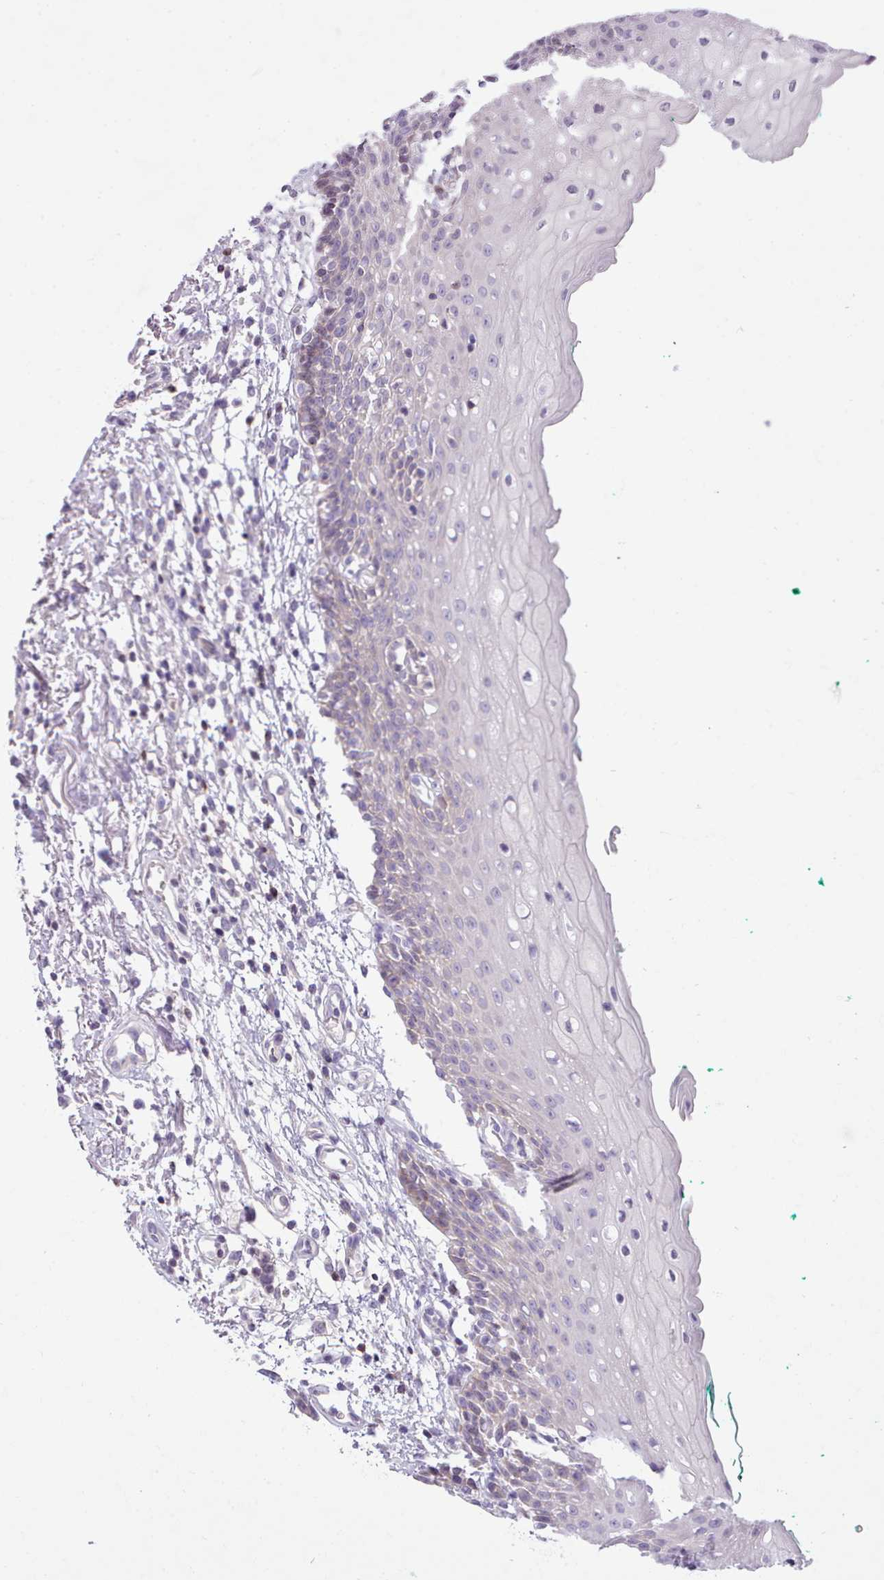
{"staining": {"intensity": "negative", "quantity": "none", "location": "none"}, "tissue": "oral mucosa", "cell_type": "Squamous epithelial cells", "image_type": "normal", "snomed": [{"axis": "morphology", "description": "Normal tissue, NOS"}, {"axis": "morphology", "description": "Squamous cell carcinoma, NOS"}, {"axis": "topography", "description": "Oral tissue"}, {"axis": "topography", "description": "Tounge, NOS"}, {"axis": "topography", "description": "Head-Neck"}], "caption": "DAB (3,3'-diaminobenzidine) immunohistochemical staining of benign human oral mucosa demonstrates no significant positivity in squamous epithelial cells.", "gene": "CYP2A13", "patient": {"sex": "male", "age": 79}}